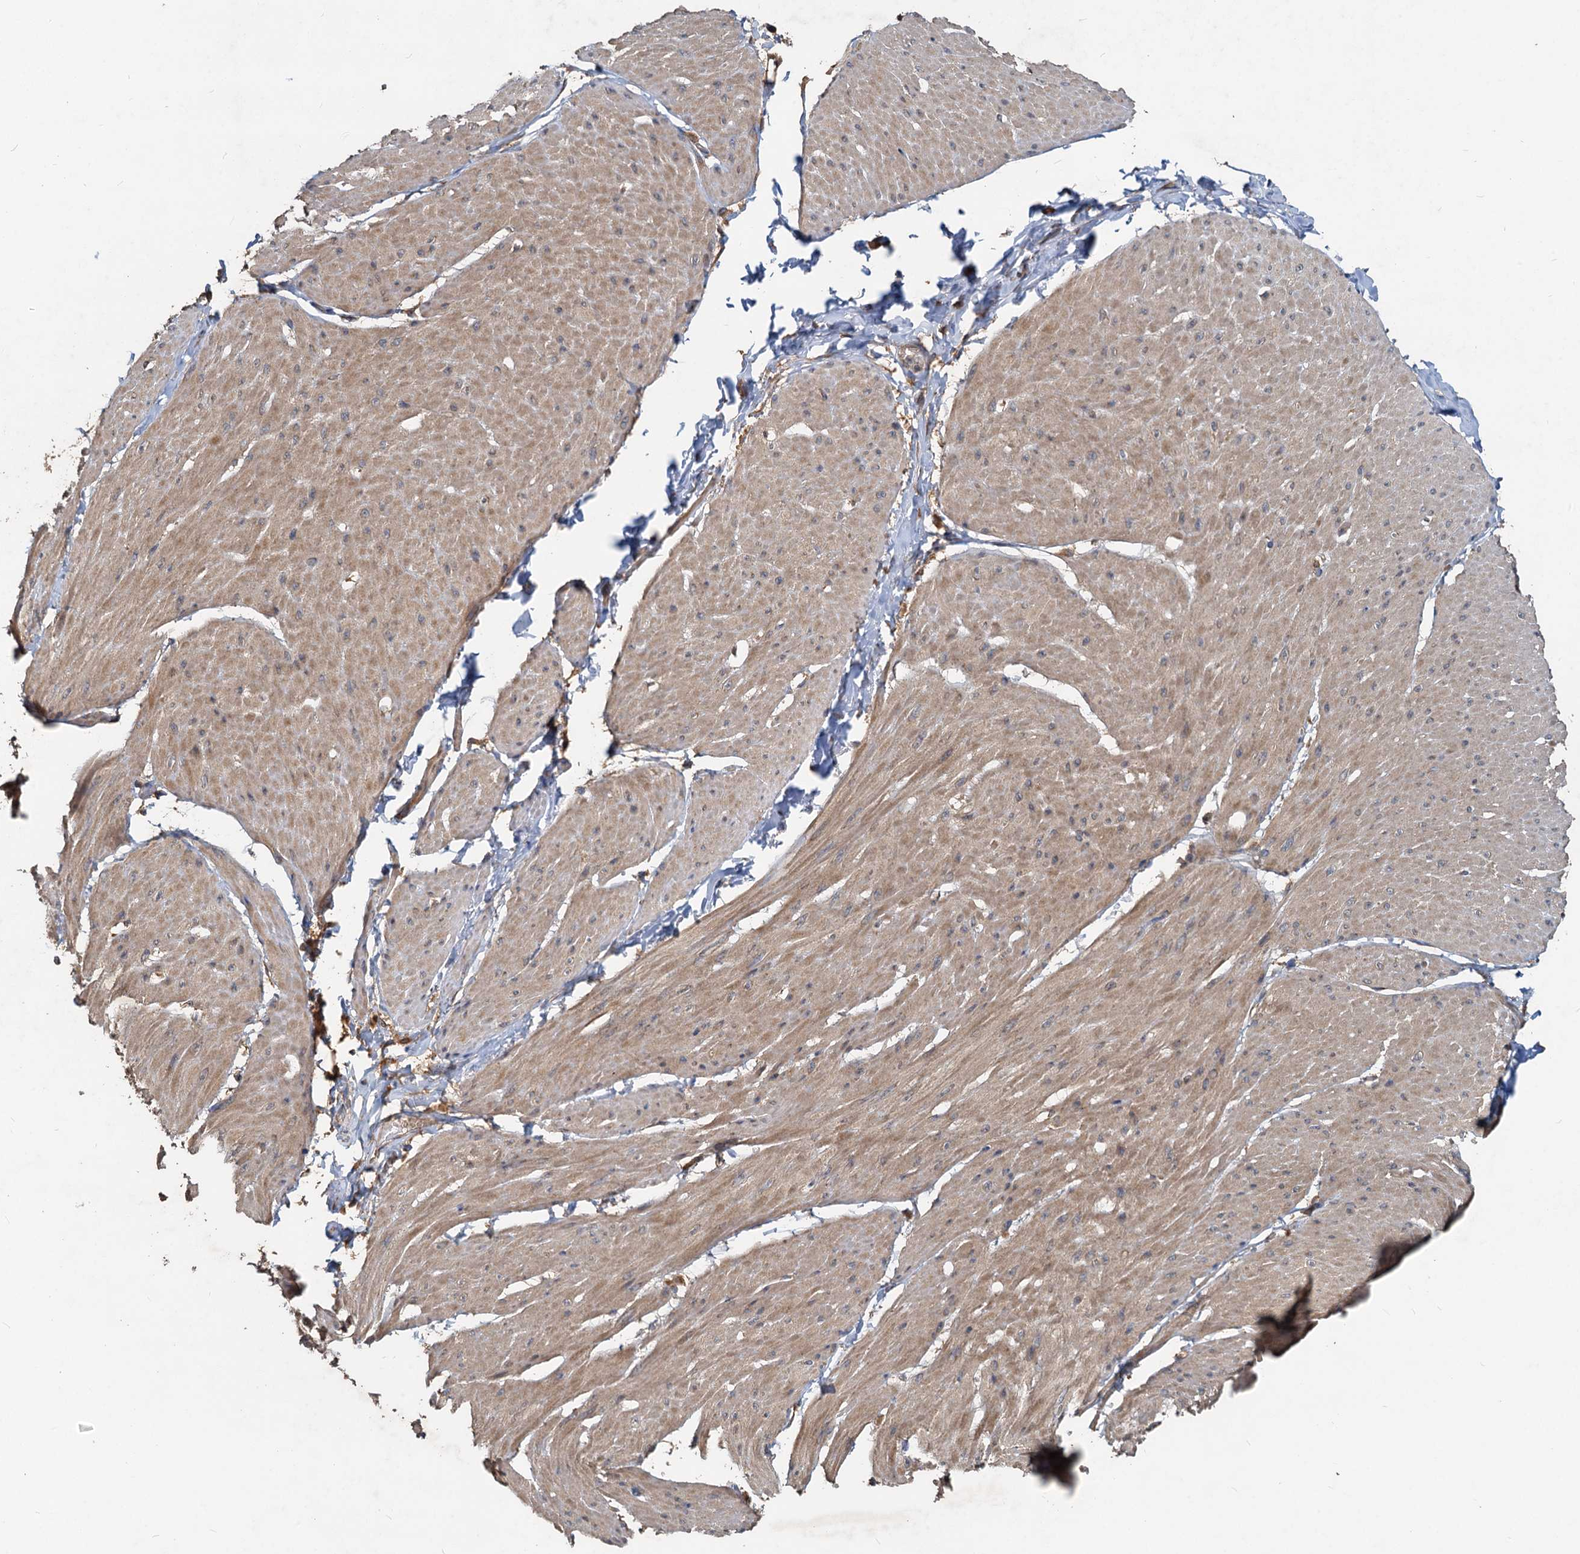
{"staining": {"intensity": "weak", "quantity": ">75%", "location": "cytoplasmic/membranous"}, "tissue": "smooth muscle", "cell_type": "Smooth muscle cells", "image_type": "normal", "snomed": [{"axis": "morphology", "description": "Urothelial carcinoma, High grade"}, {"axis": "topography", "description": "Urinary bladder"}], "caption": "Immunohistochemistry of unremarkable human smooth muscle reveals low levels of weak cytoplasmic/membranous expression in approximately >75% of smooth muscle cells.", "gene": "HYI", "patient": {"sex": "male", "age": 46}}